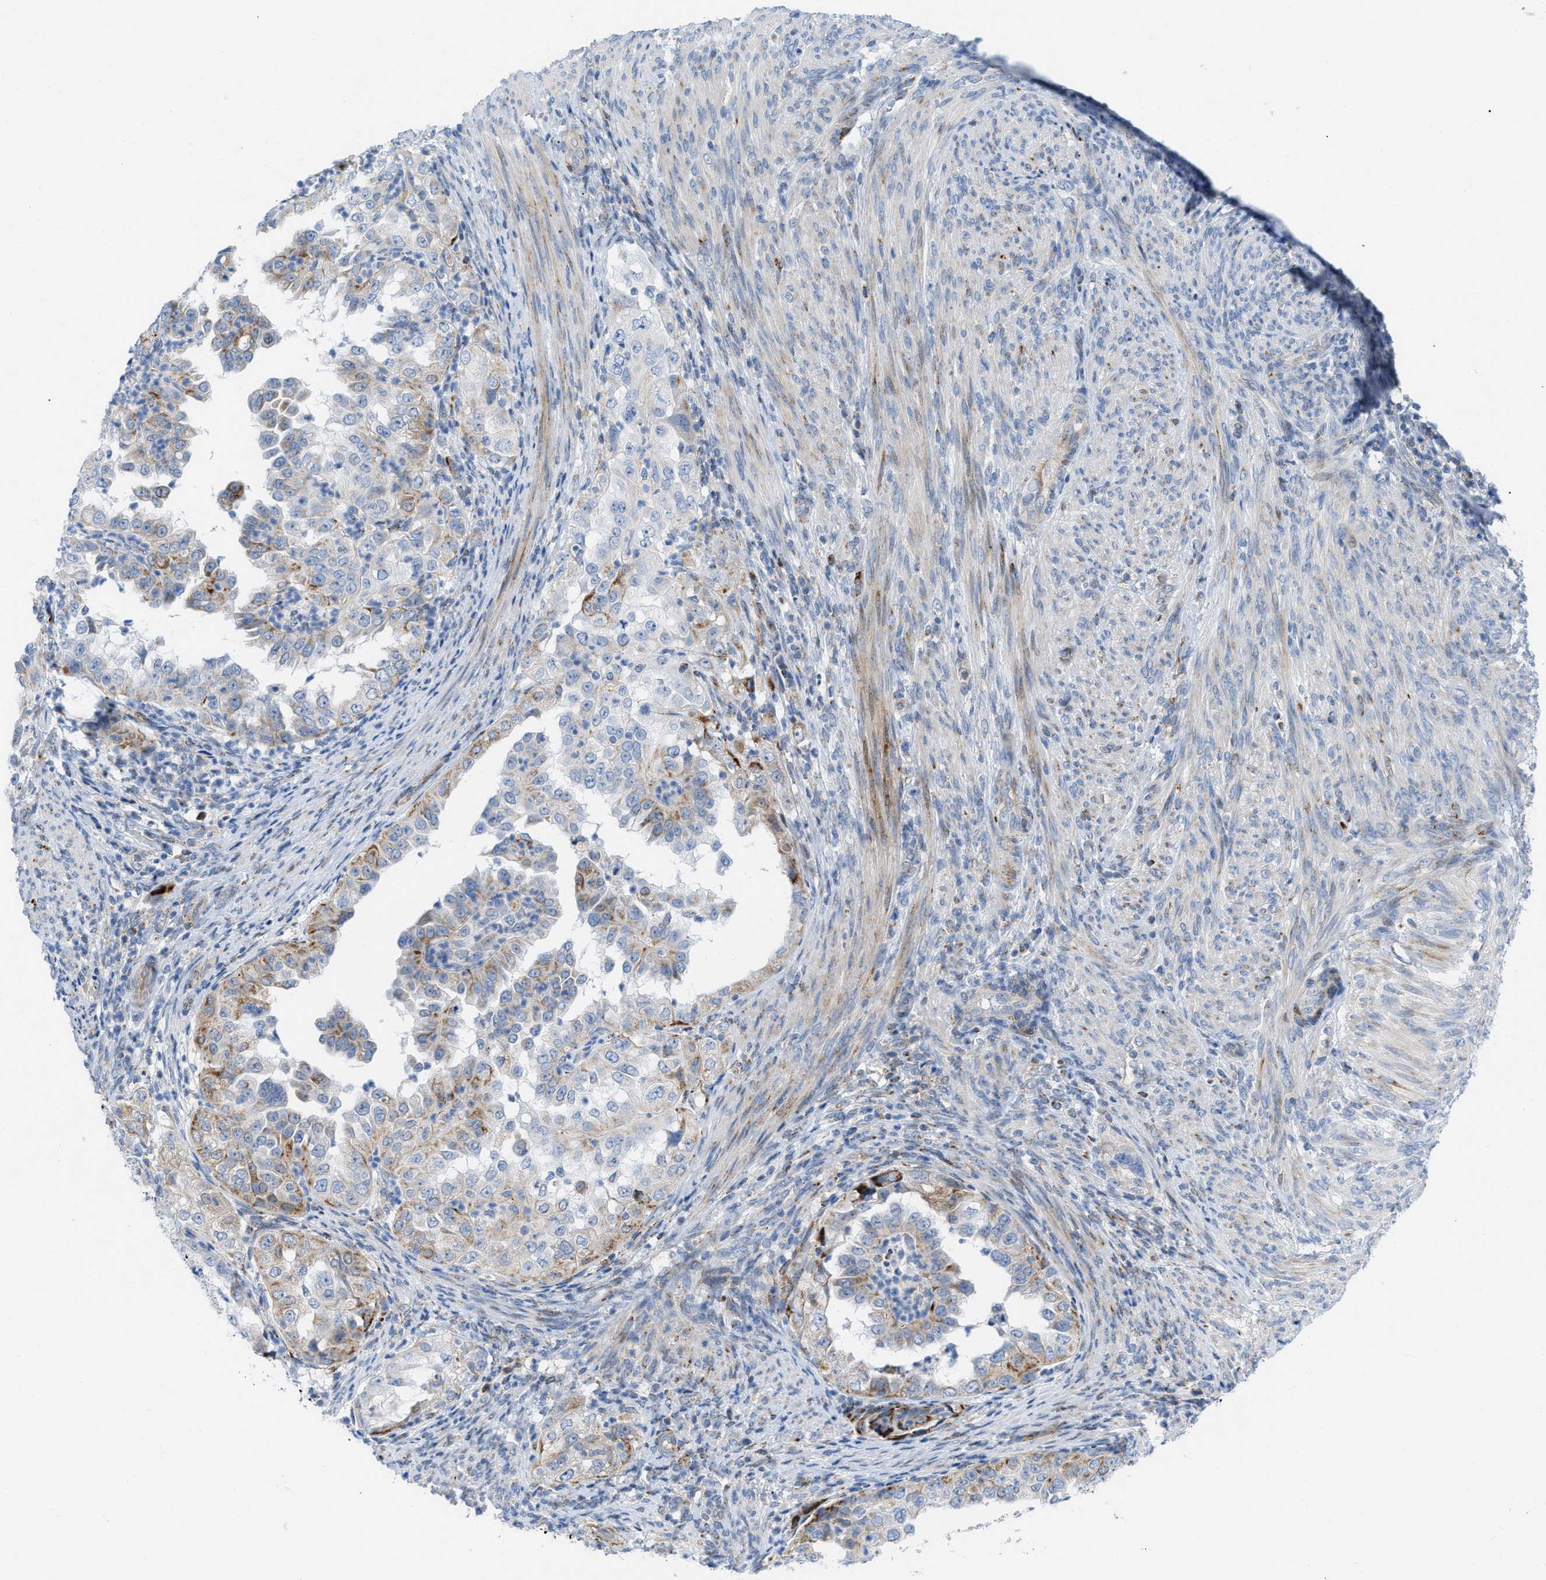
{"staining": {"intensity": "moderate", "quantity": "25%-75%", "location": "cytoplasmic/membranous"}, "tissue": "endometrial cancer", "cell_type": "Tumor cells", "image_type": "cancer", "snomed": [{"axis": "morphology", "description": "Adenocarcinoma, NOS"}, {"axis": "topography", "description": "Endometrium"}], "caption": "Human endometrial cancer (adenocarcinoma) stained with a protein marker exhibits moderate staining in tumor cells.", "gene": "RBBP9", "patient": {"sex": "female", "age": 85}}